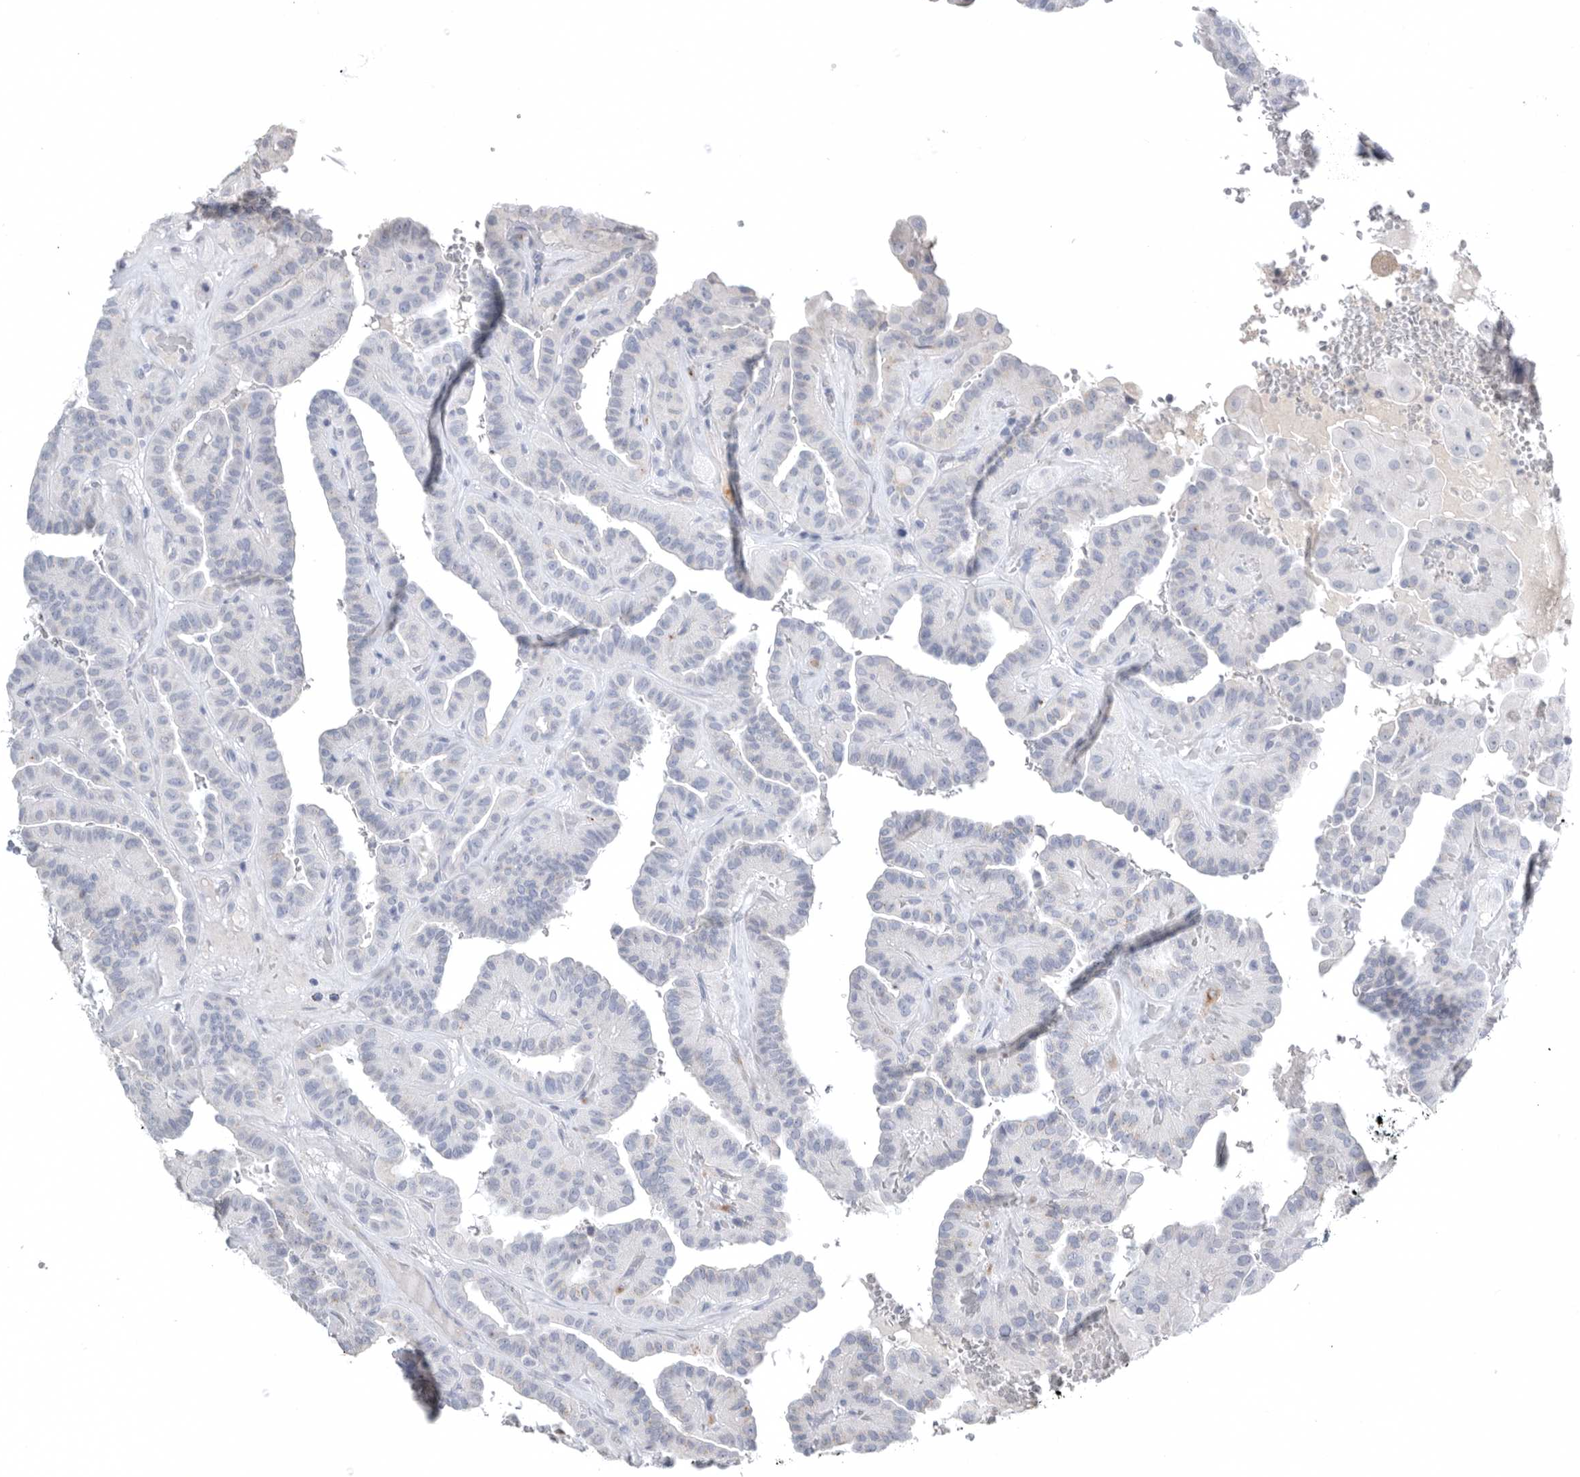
{"staining": {"intensity": "negative", "quantity": "none", "location": "none"}, "tissue": "thyroid cancer", "cell_type": "Tumor cells", "image_type": "cancer", "snomed": [{"axis": "morphology", "description": "Papillary adenocarcinoma, NOS"}, {"axis": "topography", "description": "Thyroid gland"}], "caption": "The micrograph shows no staining of tumor cells in thyroid papillary adenocarcinoma.", "gene": "TIMP1", "patient": {"sex": "male", "age": 77}}